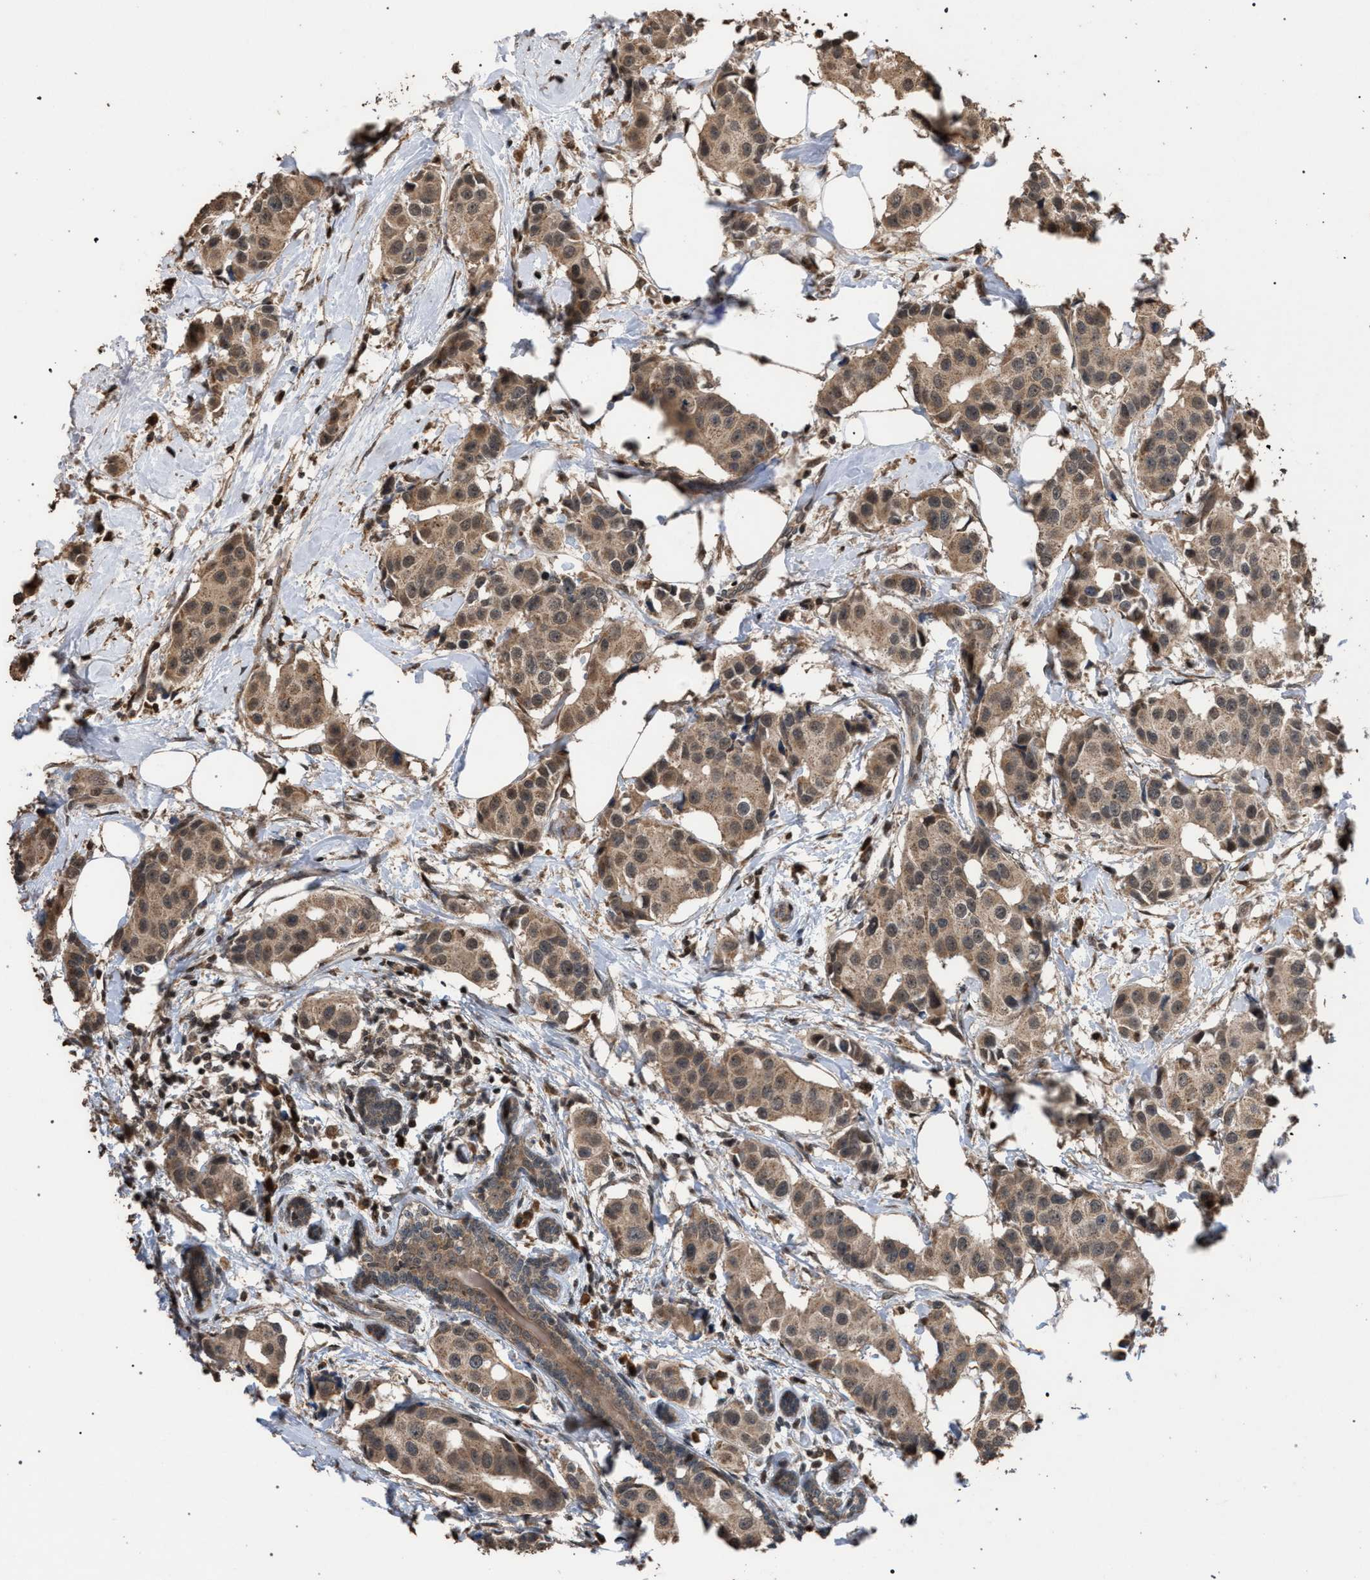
{"staining": {"intensity": "weak", "quantity": ">75%", "location": "cytoplasmic/membranous"}, "tissue": "breast cancer", "cell_type": "Tumor cells", "image_type": "cancer", "snomed": [{"axis": "morphology", "description": "Normal tissue, NOS"}, {"axis": "morphology", "description": "Duct carcinoma"}, {"axis": "topography", "description": "Breast"}], "caption": "Immunohistochemical staining of human infiltrating ductal carcinoma (breast) demonstrates weak cytoplasmic/membranous protein expression in approximately >75% of tumor cells. (Brightfield microscopy of DAB IHC at high magnification).", "gene": "NAA35", "patient": {"sex": "female", "age": 39}}